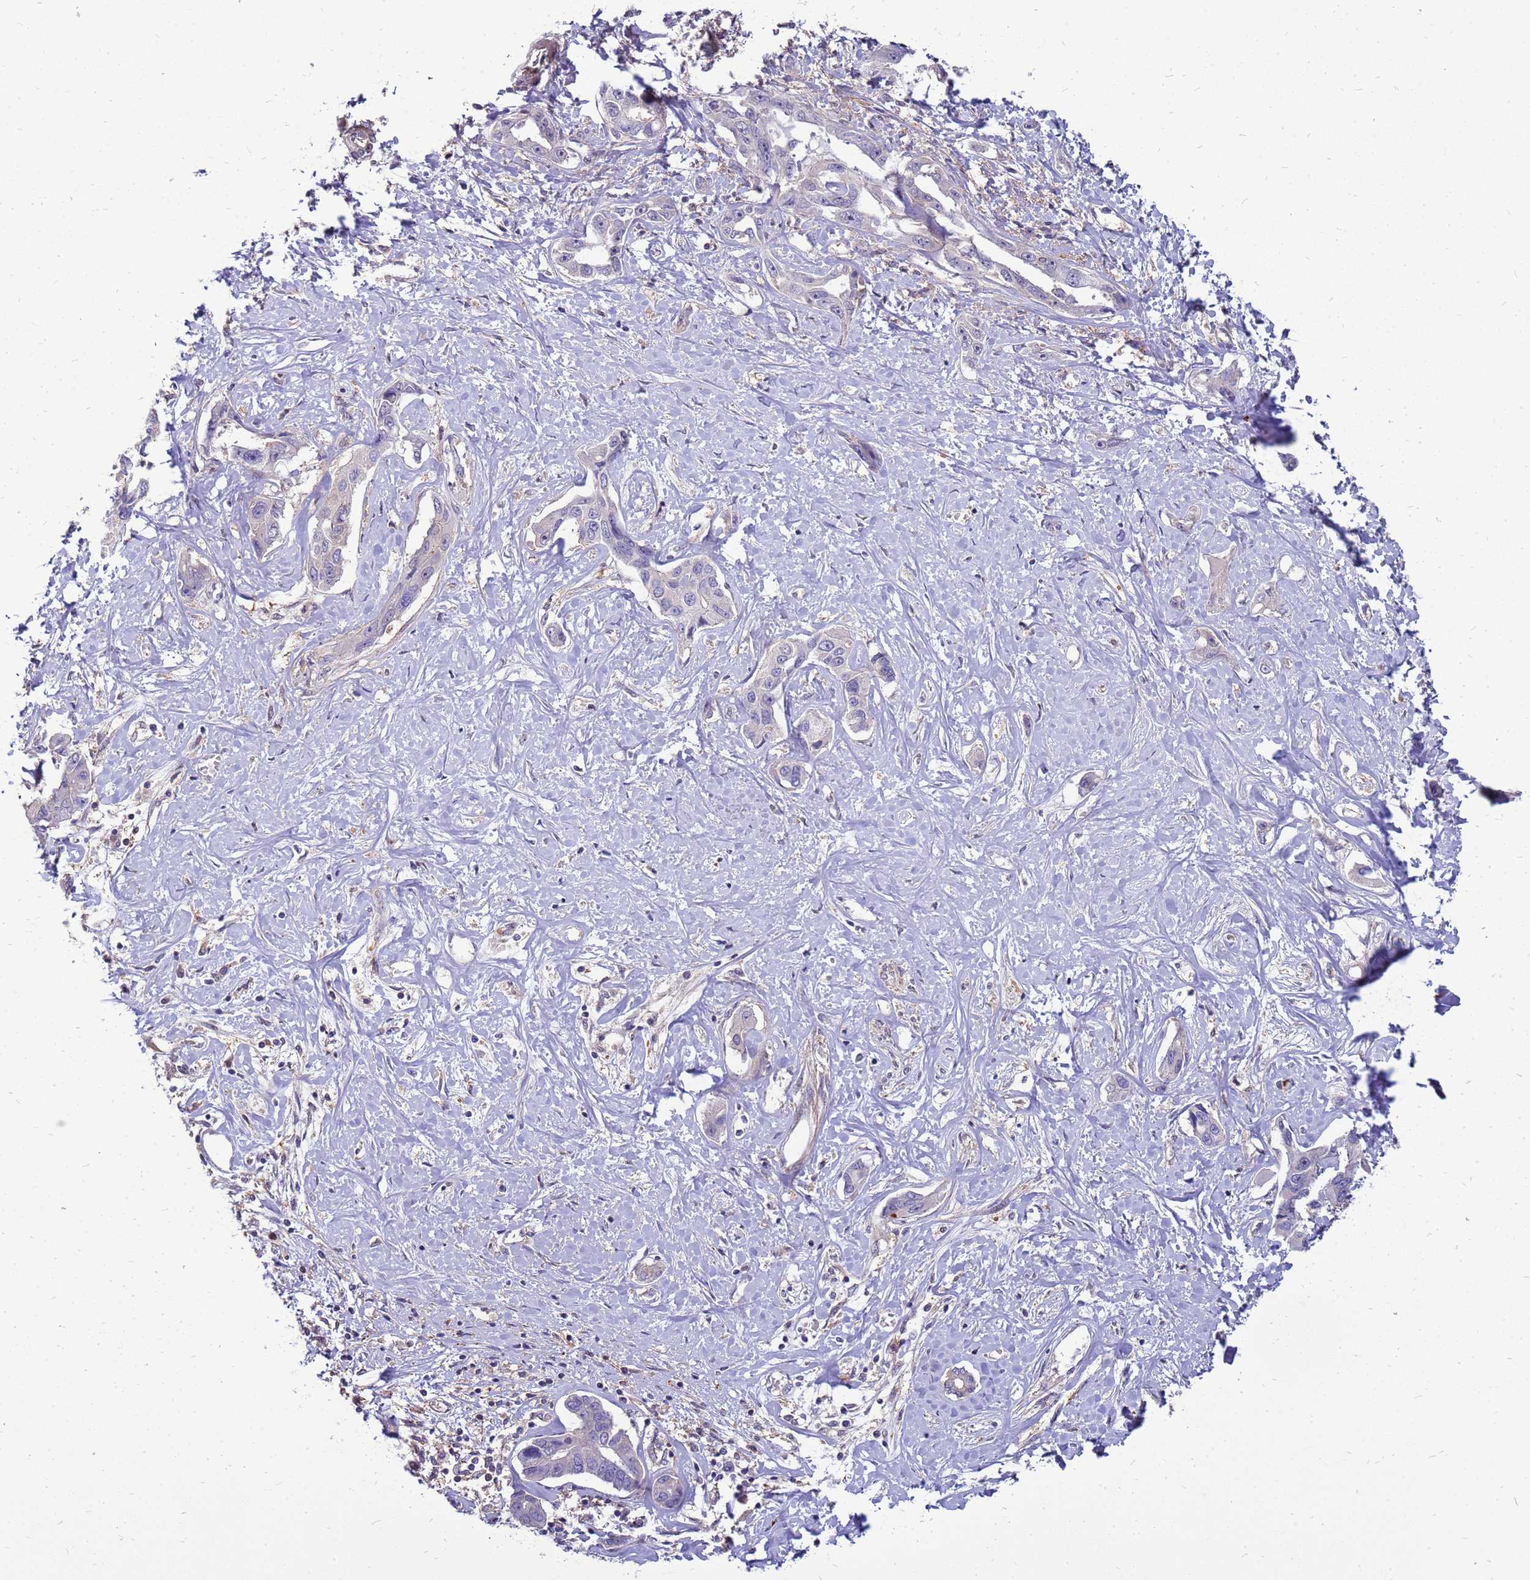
{"staining": {"intensity": "negative", "quantity": "none", "location": "none"}, "tissue": "liver cancer", "cell_type": "Tumor cells", "image_type": "cancer", "snomed": [{"axis": "morphology", "description": "Cholangiocarcinoma"}, {"axis": "topography", "description": "Liver"}], "caption": "Human liver cholangiocarcinoma stained for a protein using immunohistochemistry (IHC) demonstrates no staining in tumor cells.", "gene": "ENOPH1", "patient": {"sex": "male", "age": 59}}